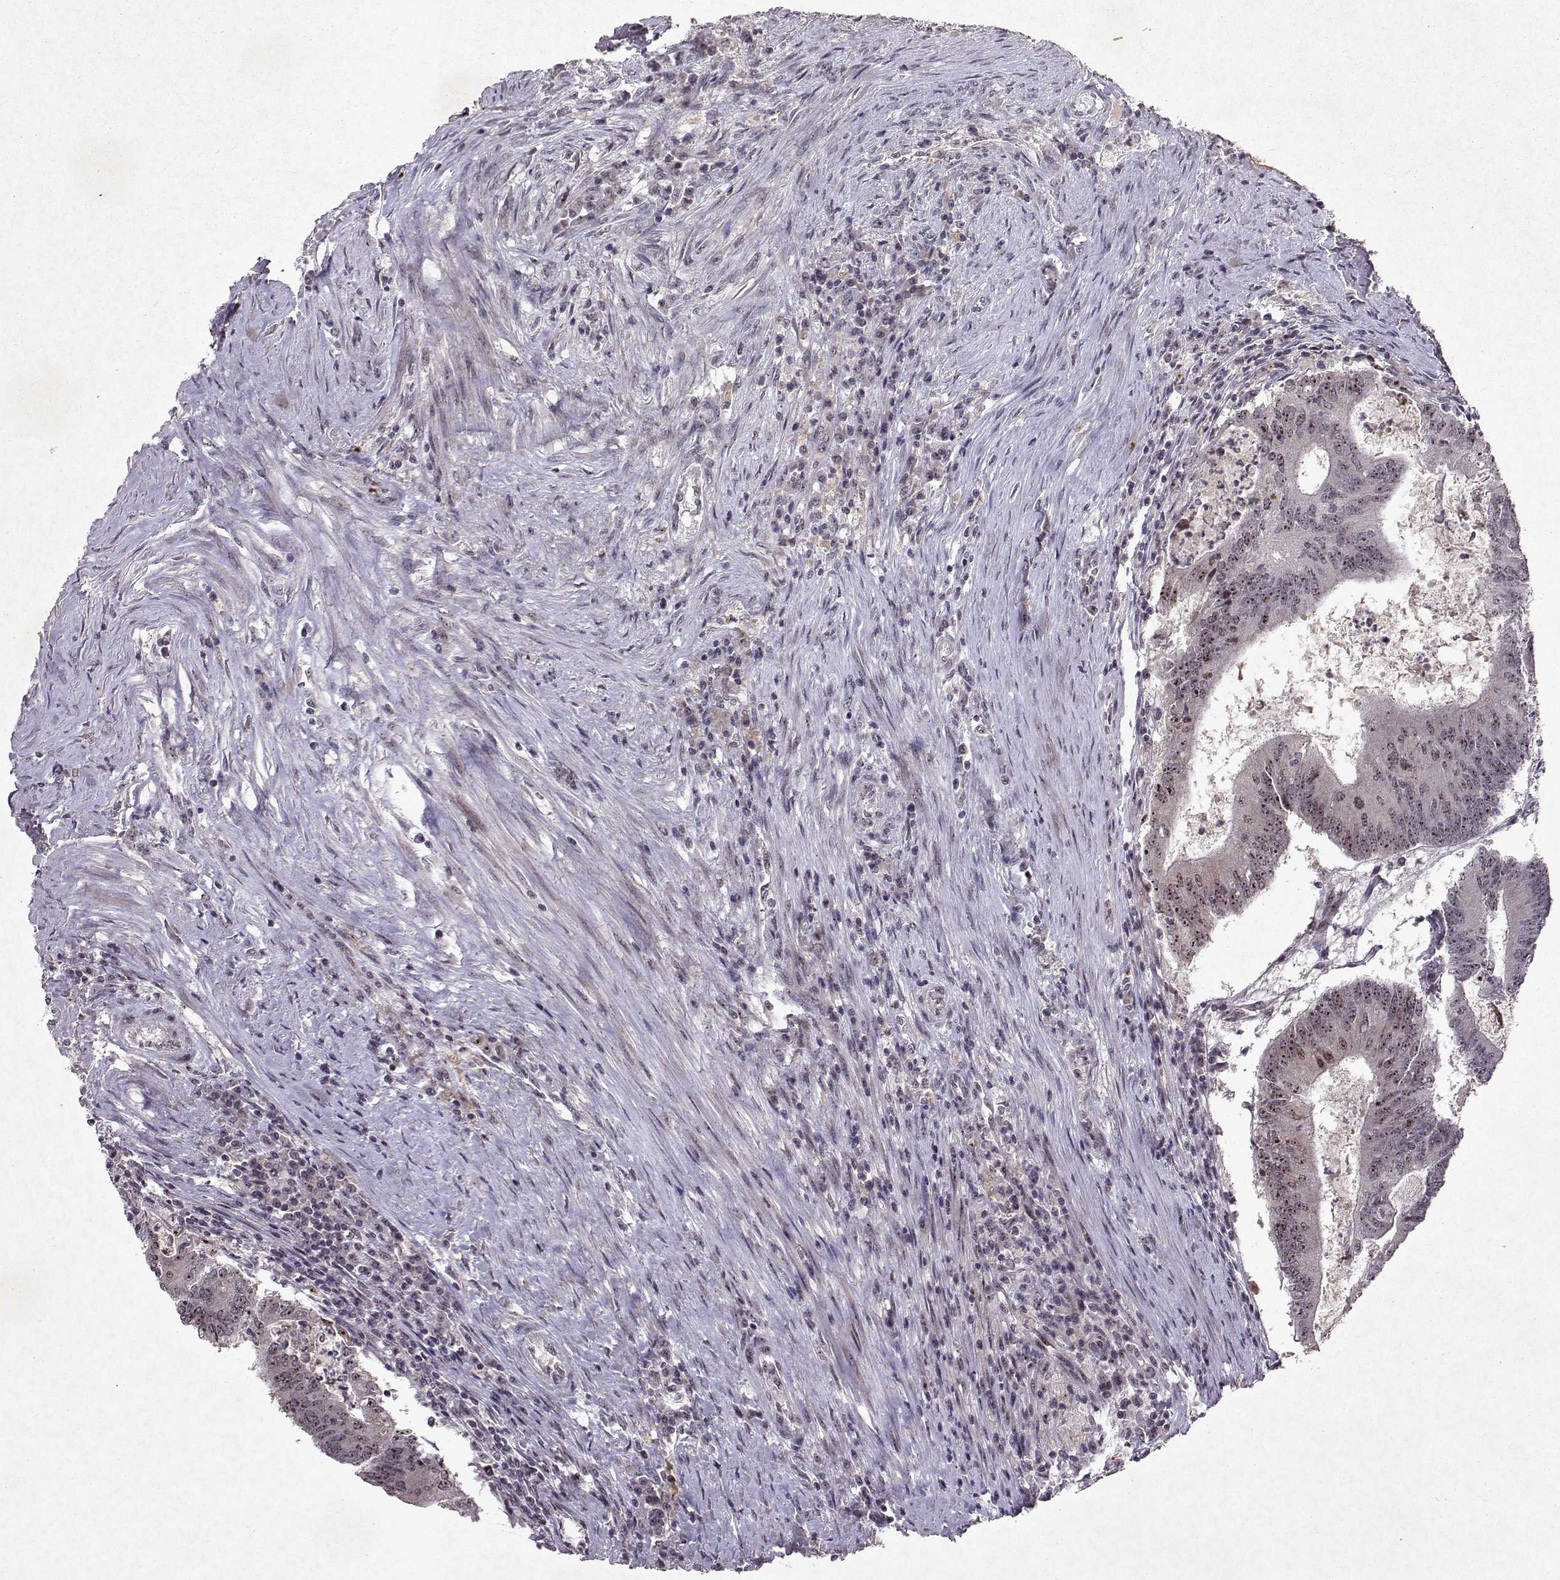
{"staining": {"intensity": "weak", "quantity": ">75%", "location": "nuclear"}, "tissue": "colorectal cancer", "cell_type": "Tumor cells", "image_type": "cancer", "snomed": [{"axis": "morphology", "description": "Adenocarcinoma, NOS"}, {"axis": "topography", "description": "Colon"}], "caption": "Brown immunohistochemical staining in colorectal adenocarcinoma shows weak nuclear expression in about >75% of tumor cells. (DAB IHC with brightfield microscopy, high magnification).", "gene": "DDX56", "patient": {"sex": "female", "age": 70}}